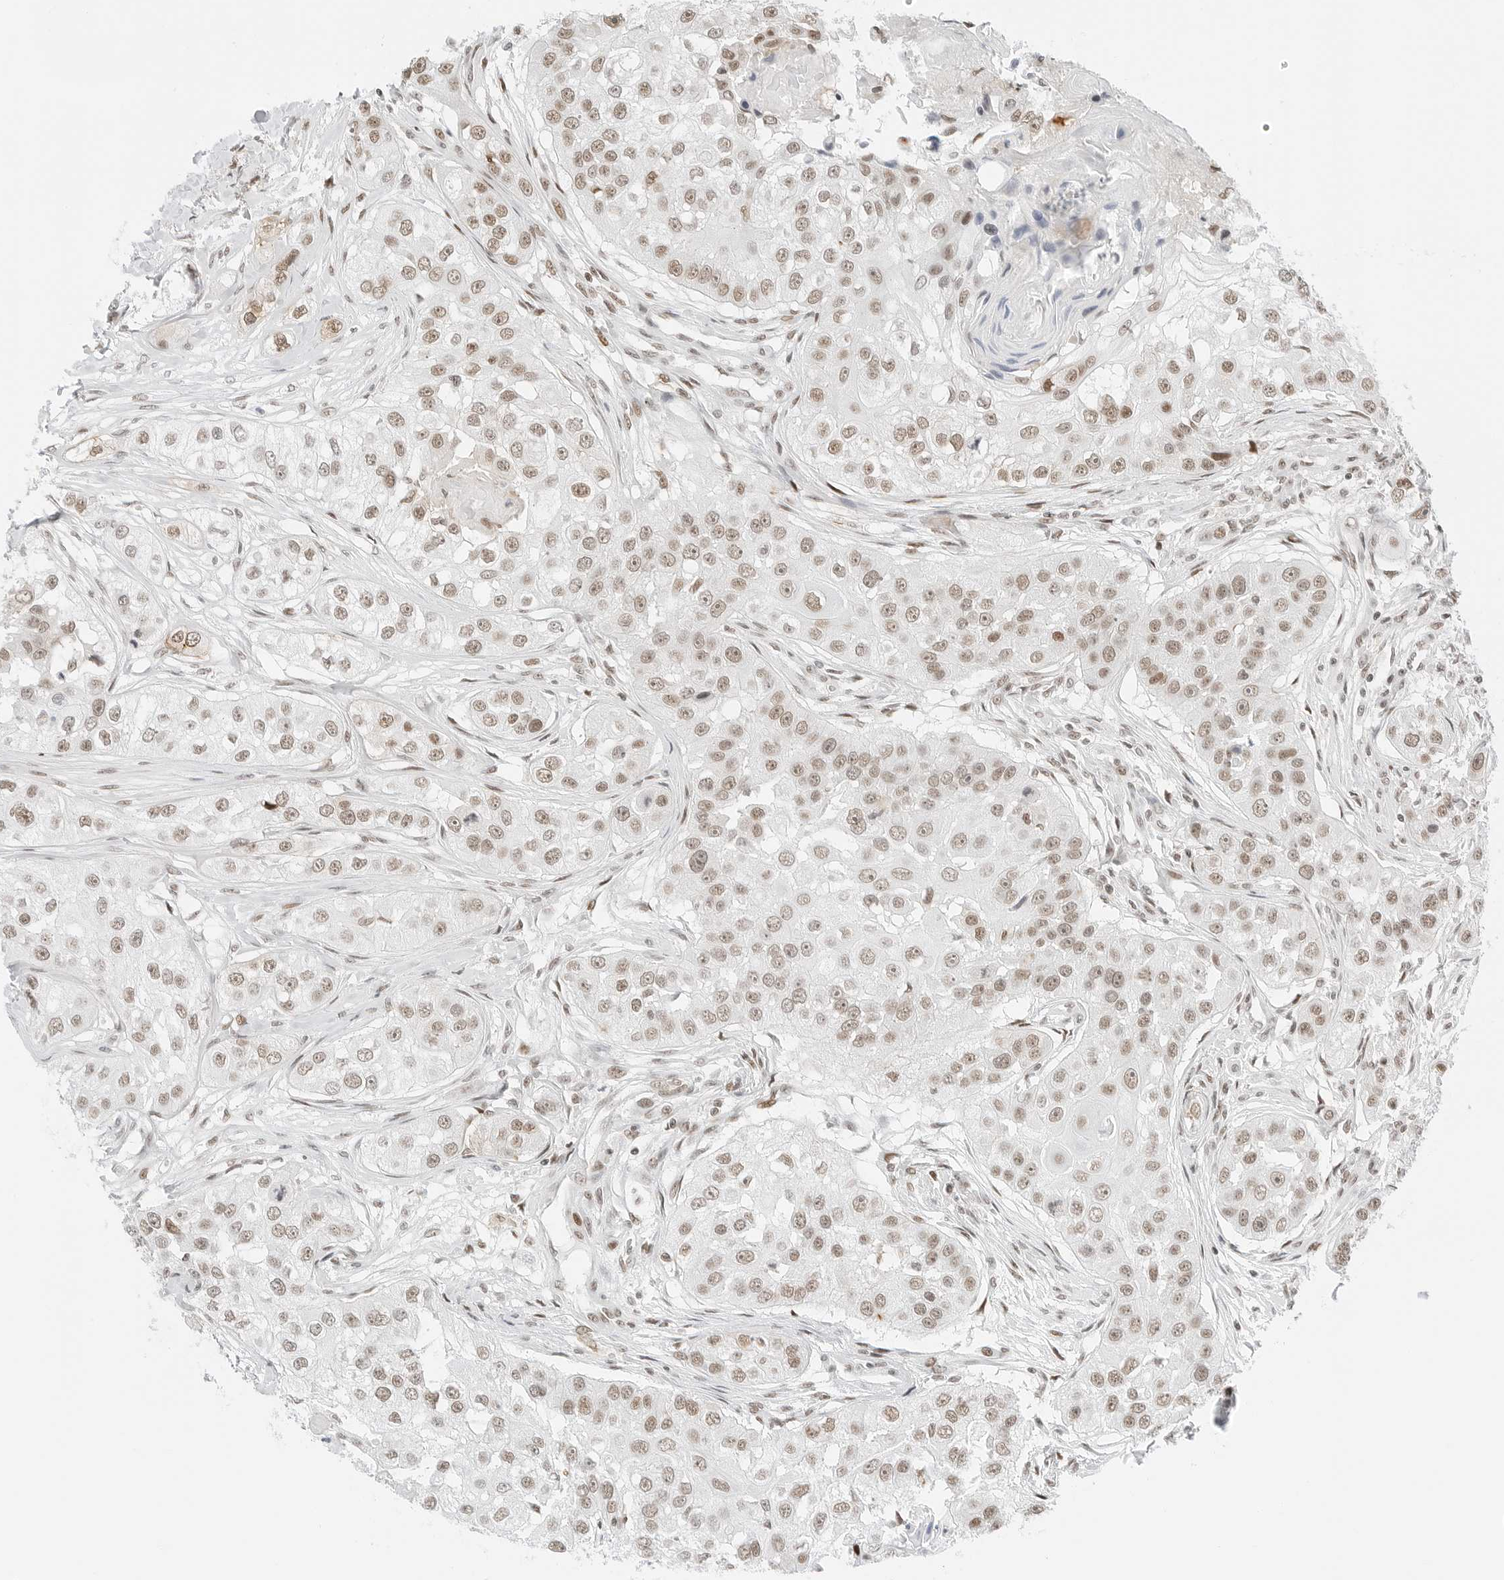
{"staining": {"intensity": "moderate", "quantity": ">75%", "location": "nuclear"}, "tissue": "head and neck cancer", "cell_type": "Tumor cells", "image_type": "cancer", "snomed": [{"axis": "morphology", "description": "Normal tissue, NOS"}, {"axis": "morphology", "description": "Squamous cell carcinoma, NOS"}, {"axis": "topography", "description": "Skeletal muscle"}, {"axis": "topography", "description": "Head-Neck"}], "caption": "A micrograph of head and neck cancer (squamous cell carcinoma) stained for a protein shows moderate nuclear brown staining in tumor cells. Ihc stains the protein in brown and the nuclei are stained blue.", "gene": "CRTC2", "patient": {"sex": "male", "age": 51}}